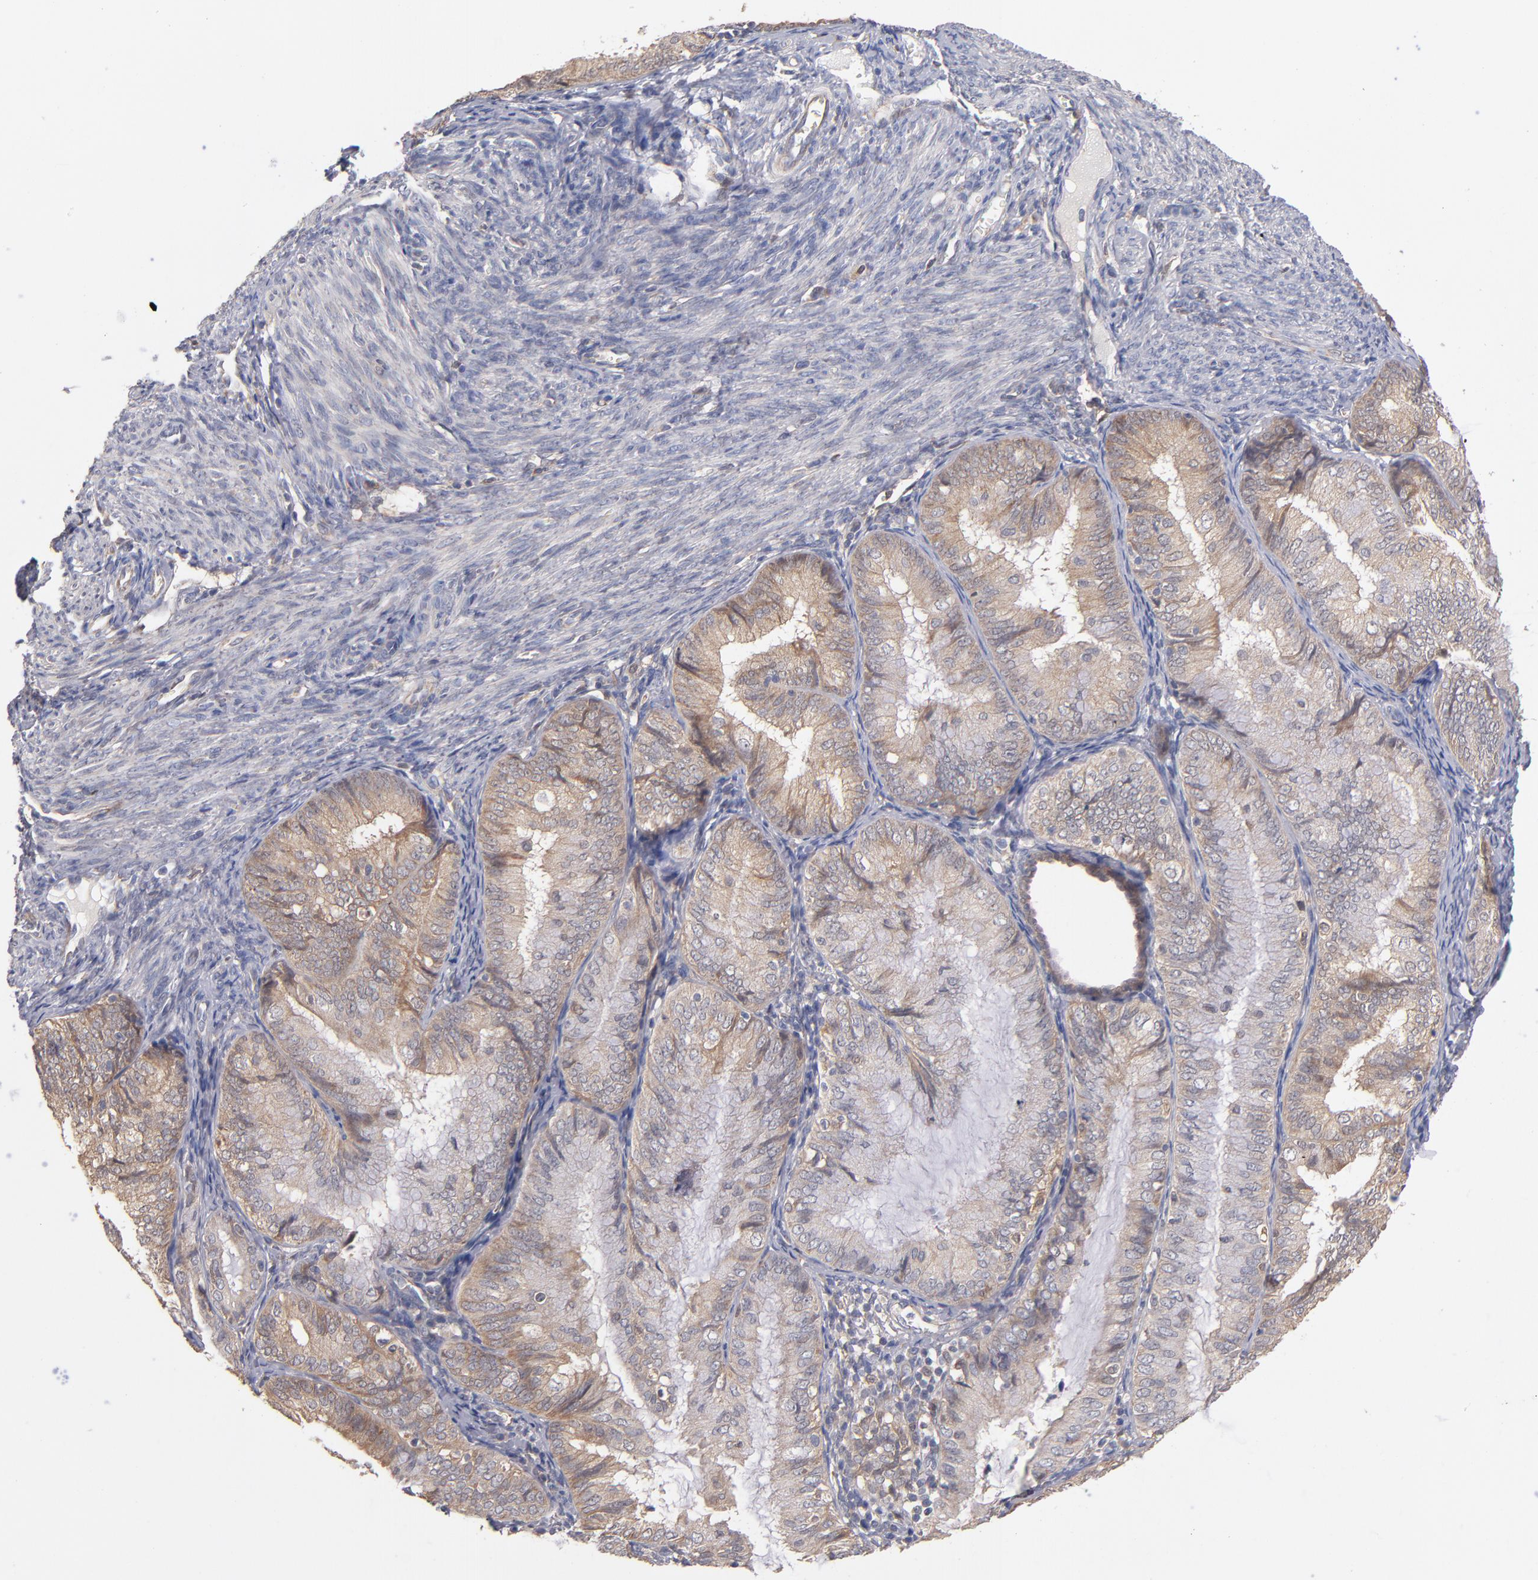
{"staining": {"intensity": "moderate", "quantity": ">75%", "location": "cytoplasmic/membranous"}, "tissue": "endometrial cancer", "cell_type": "Tumor cells", "image_type": "cancer", "snomed": [{"axis": "morphology", "description": "Adenocarcinoma, NOS"}, {"axis": "topography", "description": "Endometrium"}], "caption": "This photomicrograph shows IHC staining of endometrial cancer, with medium moderate cytoplasmic/membranous expression in about >75% of tumor cells.", "gene": "GMFG", "patient": {"sex": "female", "age": 66}}